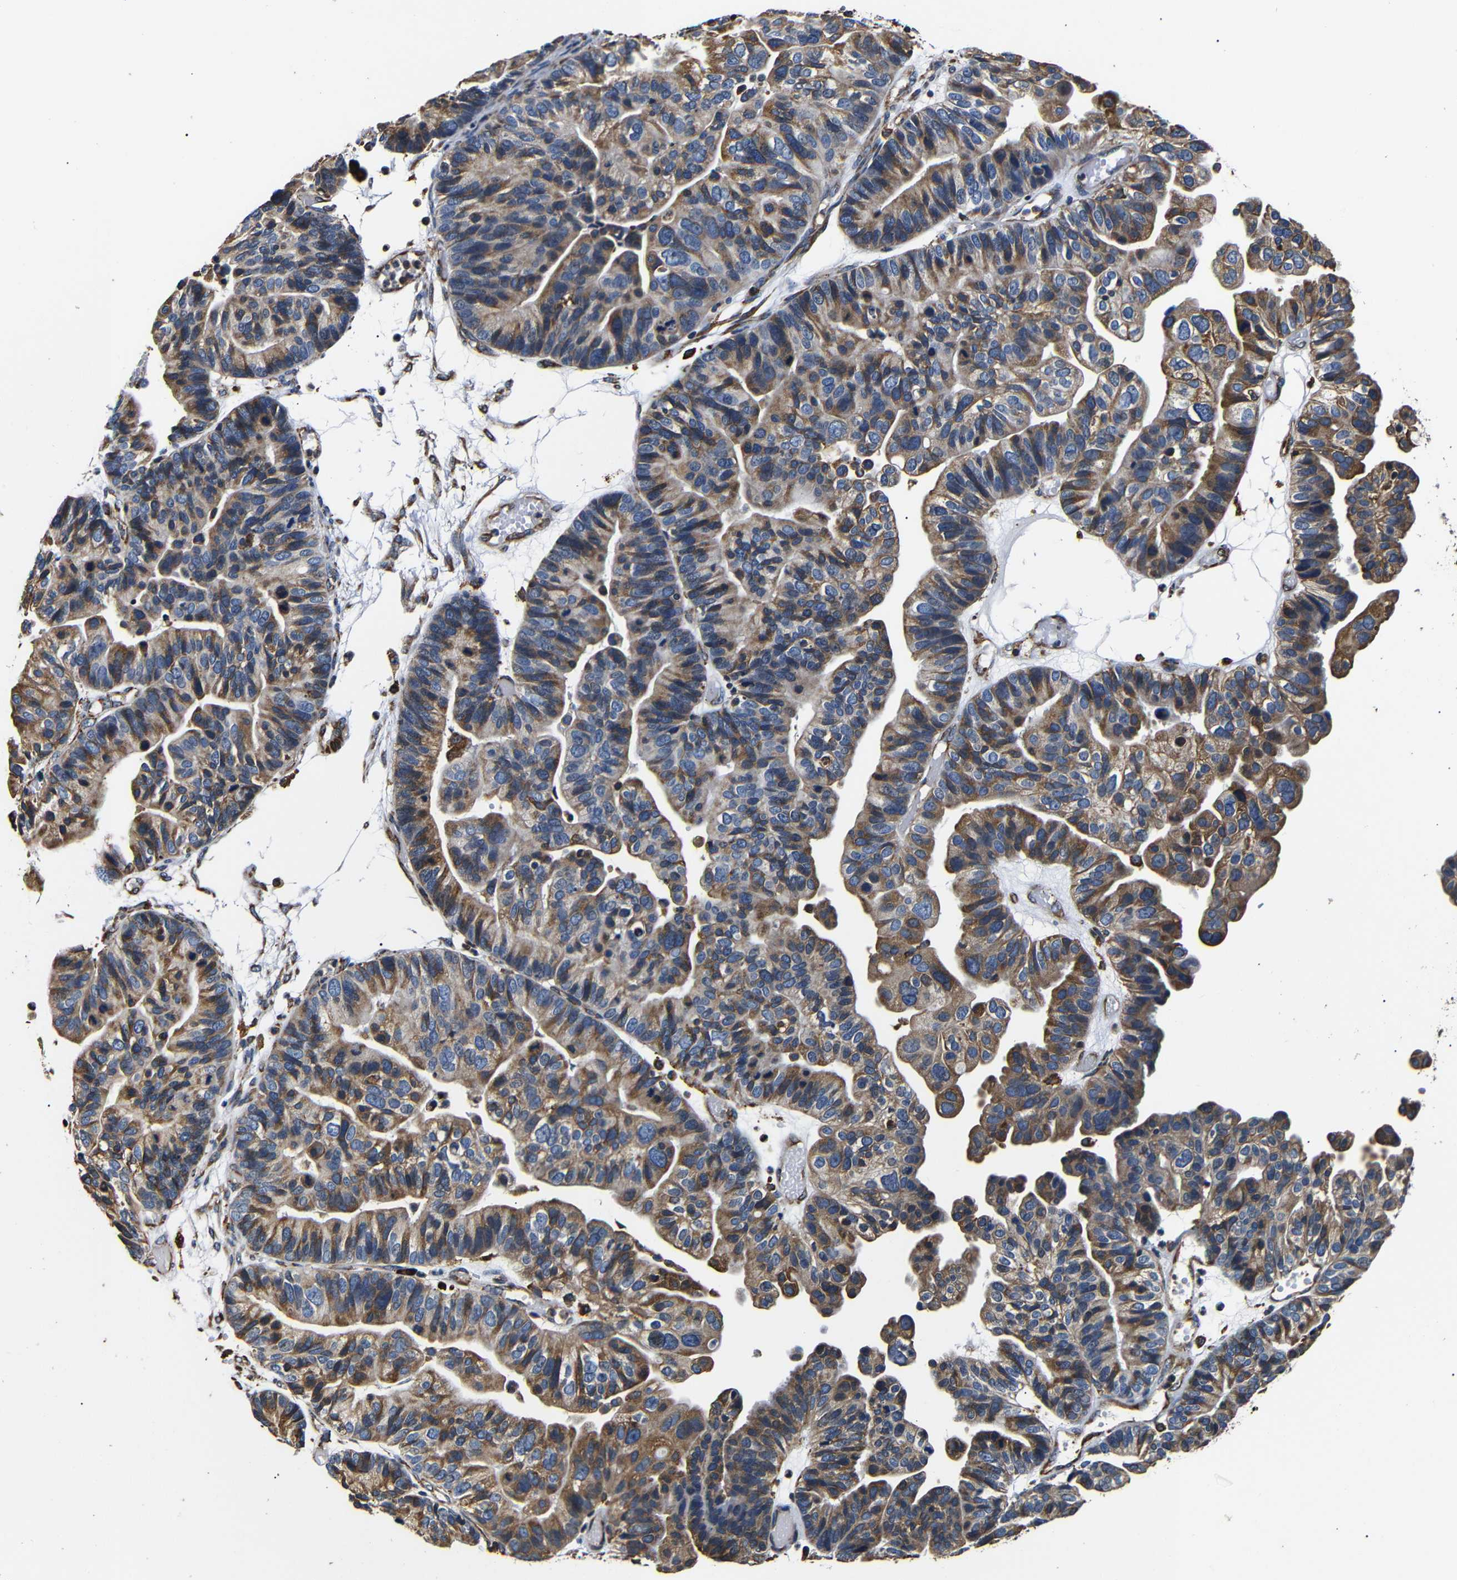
{"staining": {"intensity": "moderate", "quantity": "25%-75%", "location": "cytoplasmic/membranous"}, "tissue": "ovarian cancer", "cell_type": "Tumor cells", "image_type": "cancer", "snomed": [{"axis": "morphology", "description": "Cystadenocarcinoma, serous, NOS"}, {"axis": "topography", "description": "Ovary"}], "caption": "Tumor cells demonstrate moderate cytoplasmic/membranous staining in about 25%-75% of cells in ovarian cancer (serous cystadenocarcinoma).", "gene": "HHIP", "patient": {"sex": "female", "age": 56}}